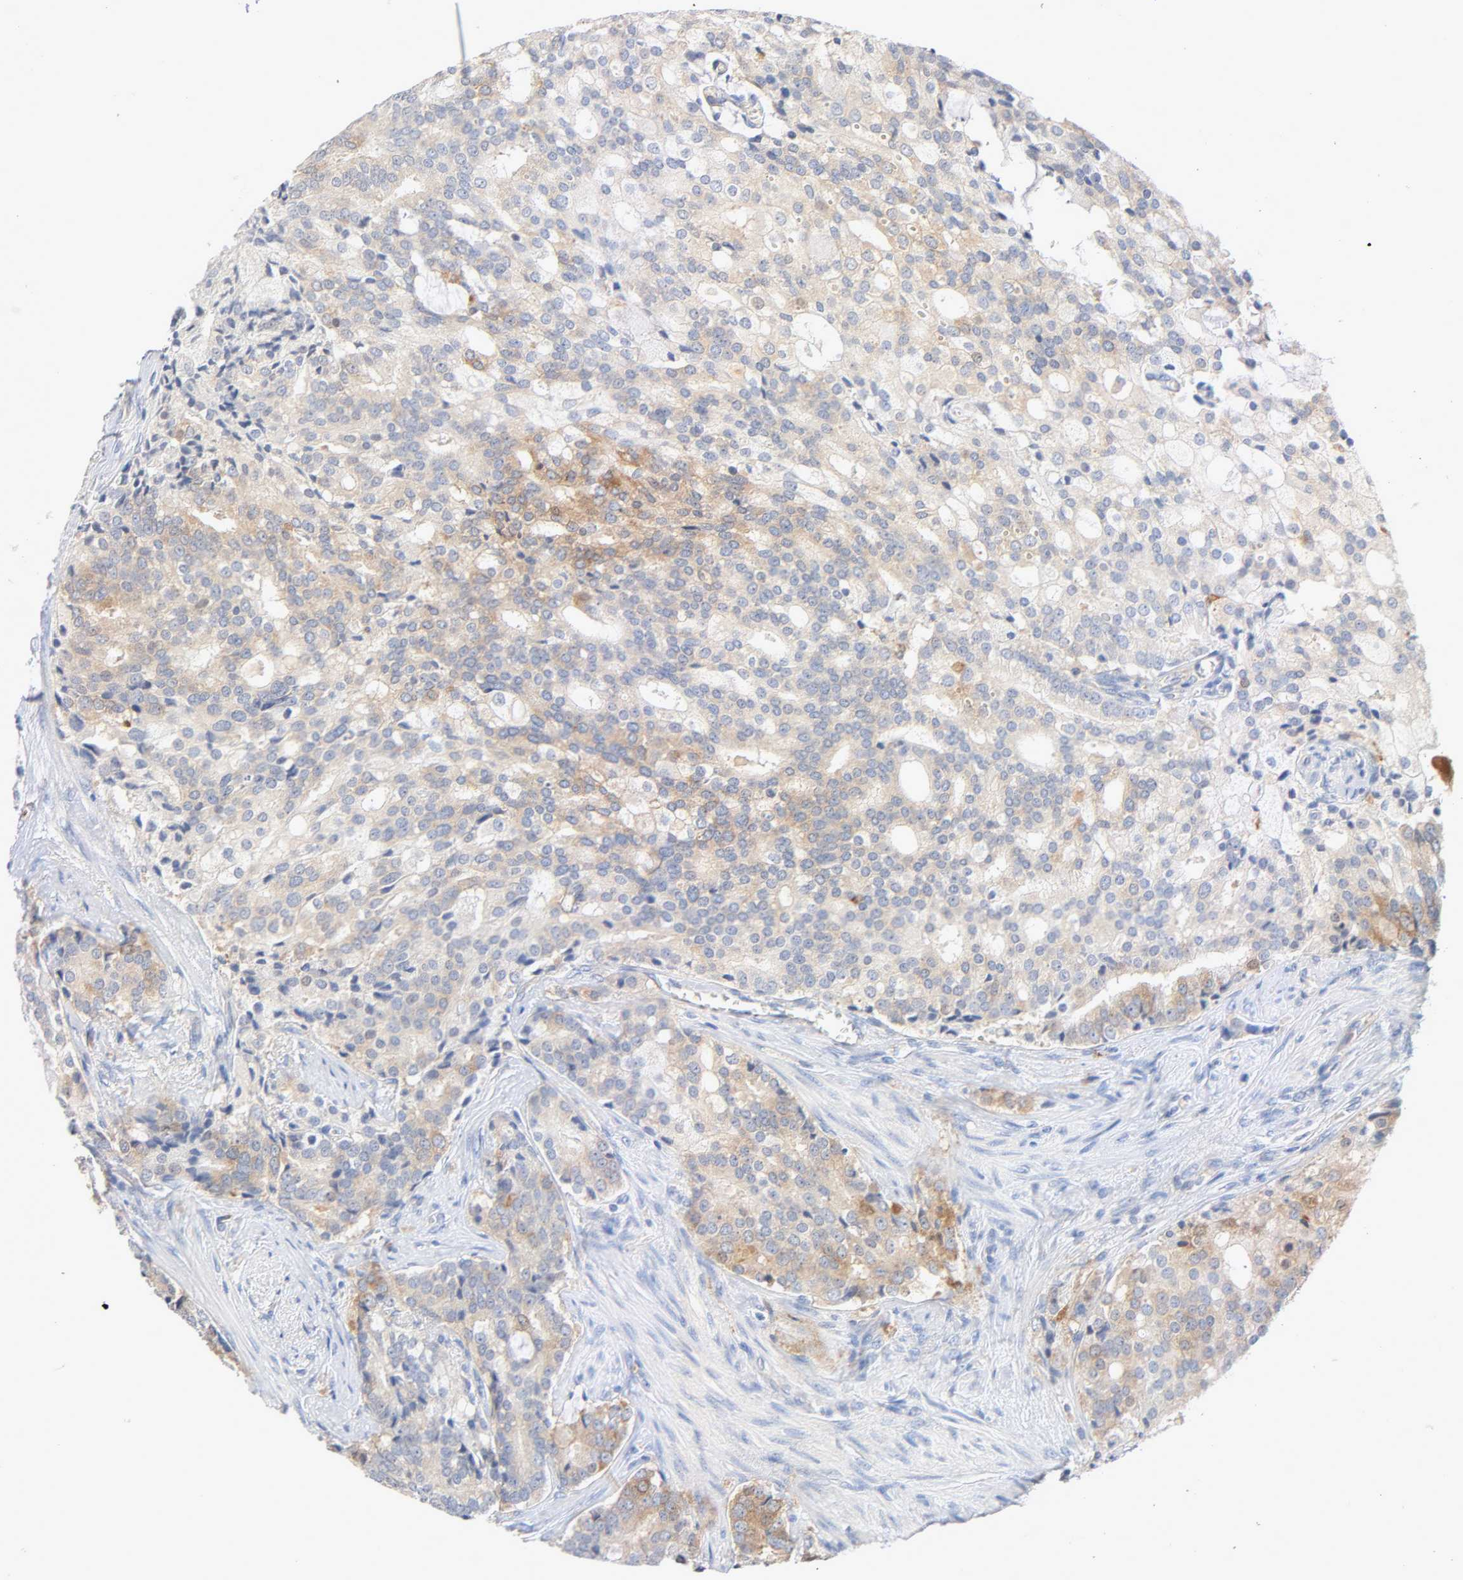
{"staining": {"intensity": "moderate", "quantity": ">75%", "location": "cytoplasmic/membranous"}, "tissue": "prostate cancer", "cell_type": "Tumor cells", "image_type": "cancer", "snomed": [{"axis": "morphology", "description": "Adenocarcinoma, Low grade"}, {"axis": "topography", "description": "Prostate"}], "caption": "Protein staining of prostate adenocarcinoma (low-grade) tissue demonstrates moderate cytoplasmic/membranous staining in approximately >75% of tumor cells. (Brightfield microscopy of DAB IHC at high magnification).", "gene": "MALT1", "patient": {"sex": "male", "age": 58}}